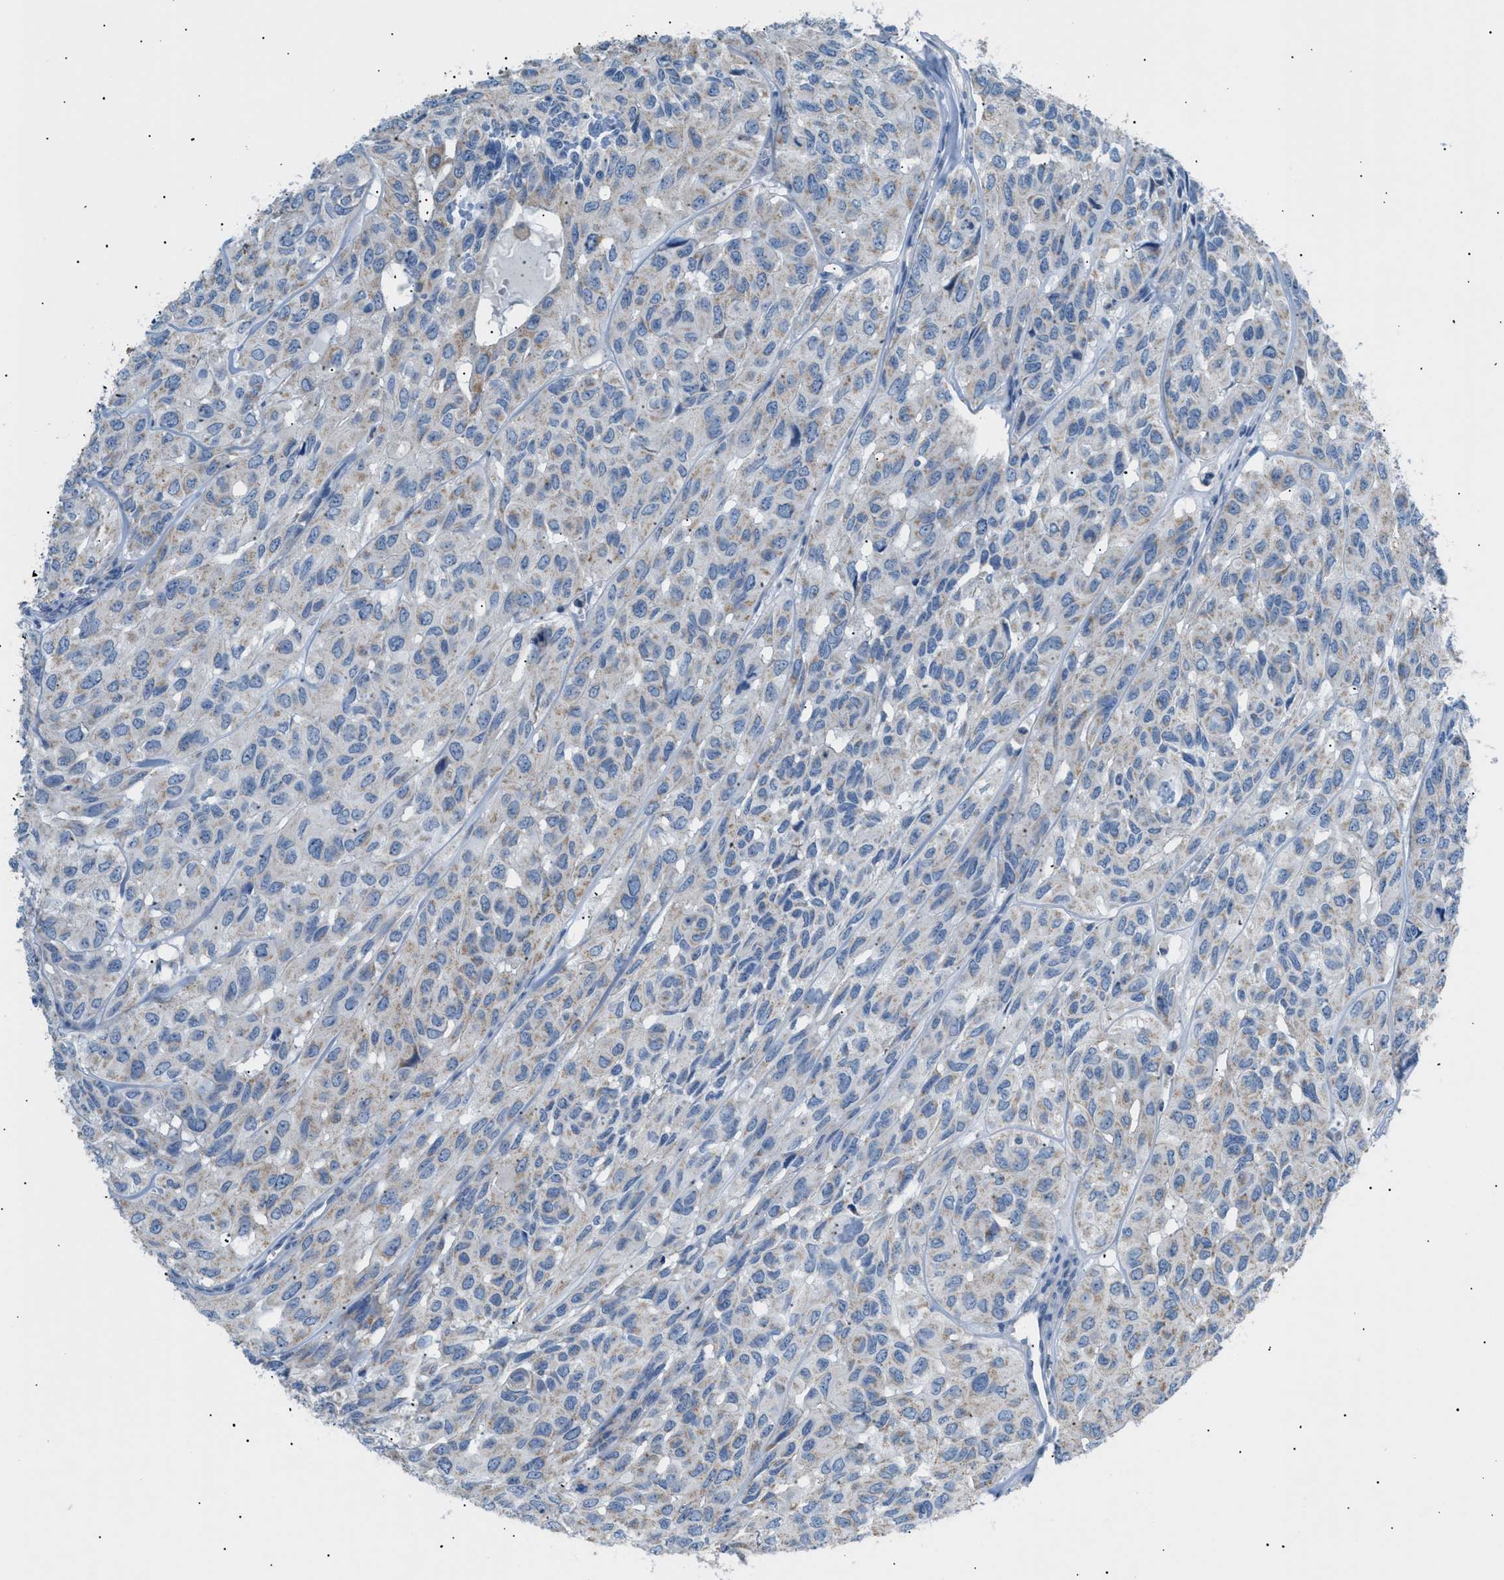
{"staining": {"intensity": "weak", "quantity": "25%-75%", "location": "cytoplasmic/membranous"}, "tissue": "head and neck cancer", "cell_type": "Tumor cells", "image_type": "cancer", "snomed": [{"axis": "morphology", "description": "Adenocarcinoma, NOS"}, {"axis": "topography", "description": "Salivary gland, NOS"}, {"axis": "topography", "description": "Head-Neck"}], "caption": "IHC staining of head and neck adenocarcinoma, which demonstrates low levels of weak cytoplasmic/membranous positivity in approximately 25%-75% of tumor cells indicating weak cytoplasmic/membranous protein positivity. The staining was performed using DAB (3,3'-diaminobenzidine) (brown) for protein detection and nuclei were counterstained in hematoxylin (blue).", "gene": "ILDR1", "patient": {"sex": "female", "age": 76}}